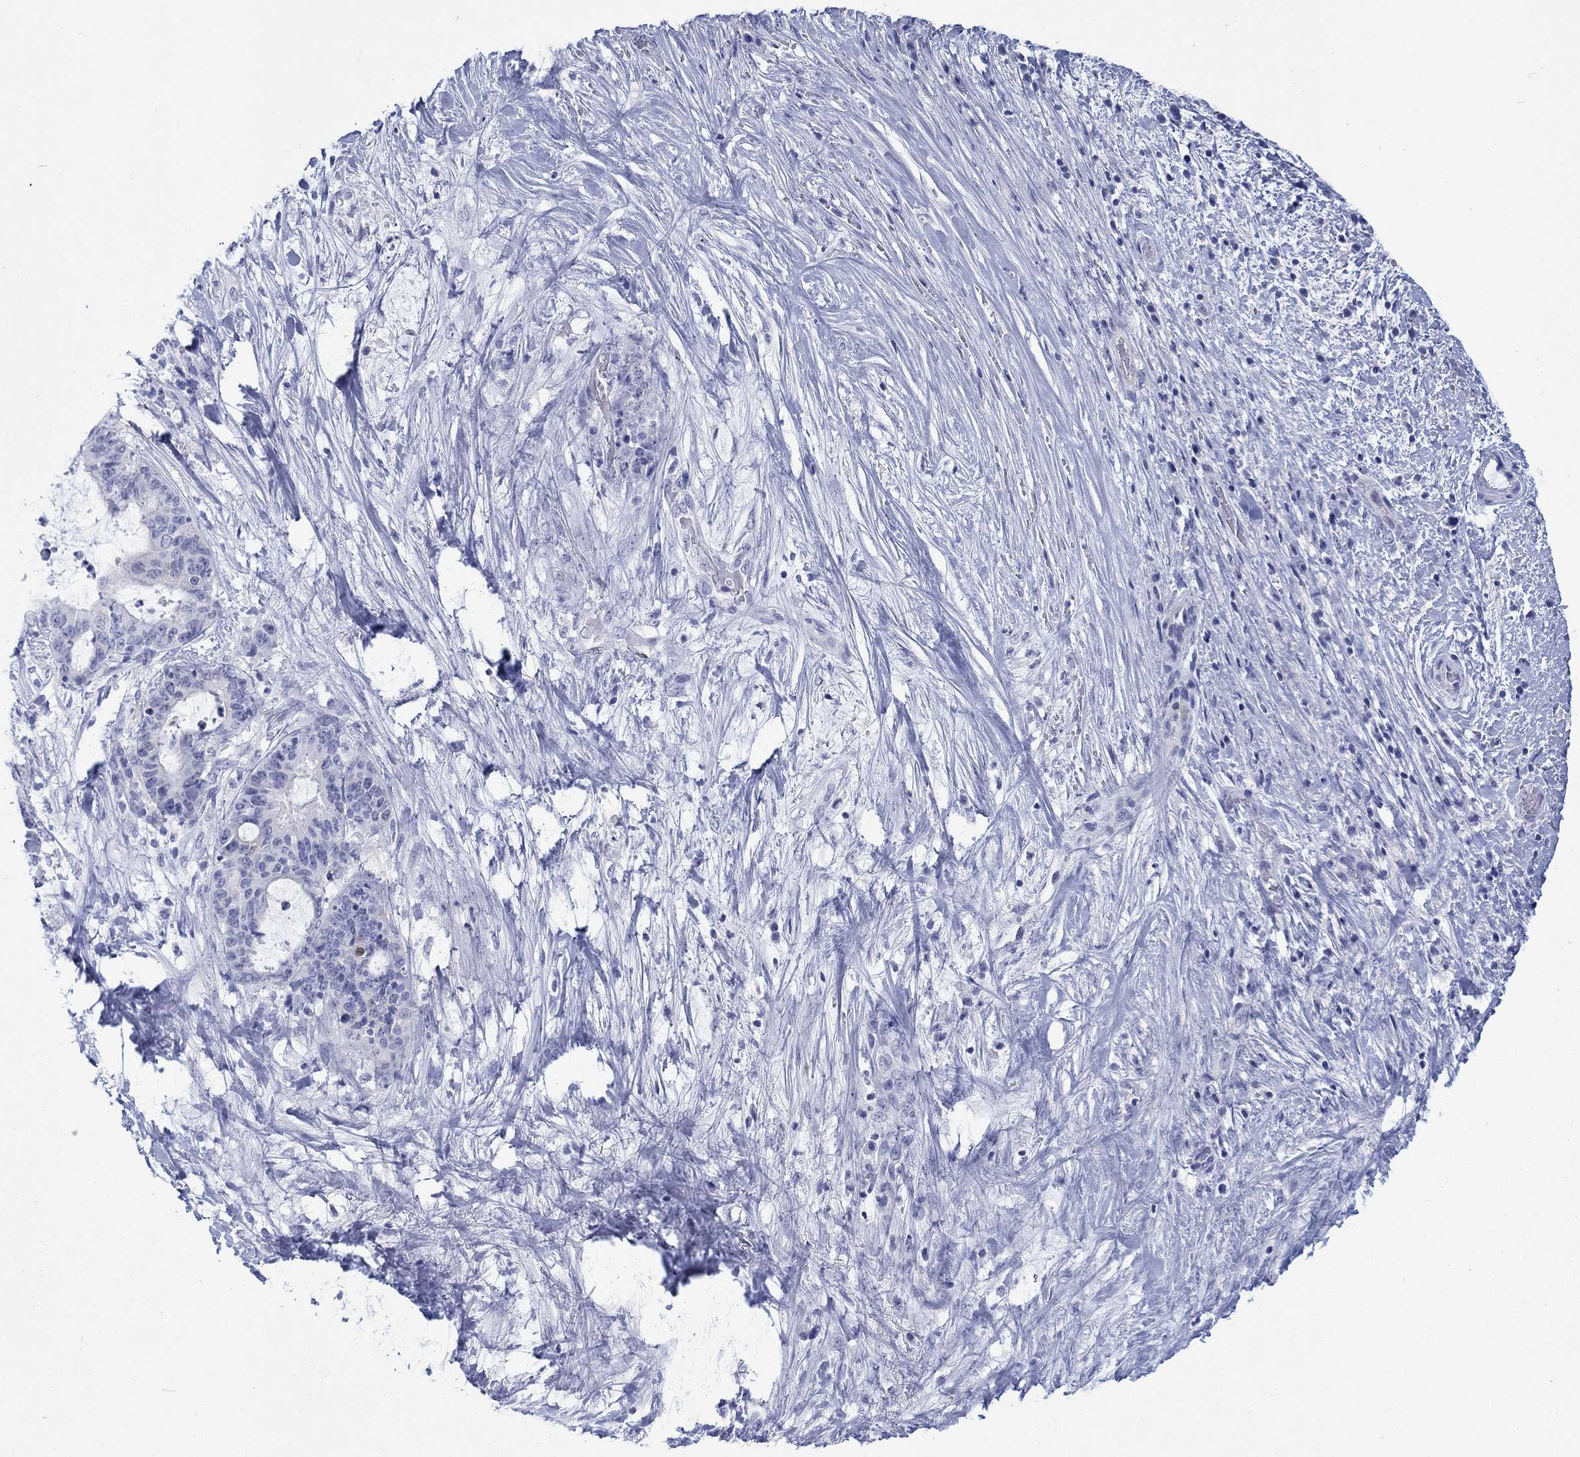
{"staining": {"intensity": "strong", "quantity": "25%-75%", "location": "cytoplasmic/membranous,nuclear"}, "tissue": "liver cancer", "cell_type": "Tumor cells", "image_type": "cancer", "snomed": [{"axis": "morphology", "description": "Cholangiocarcinoma"}, {"axis": "topography", "description": "Liver"}], "caption": "Liver cholangiocarcinoma stained with a protein marker exhibits strong staining in tumor cells.", "gene": "AKR1C2", "patient": {"sex": "female", "age": 73}}